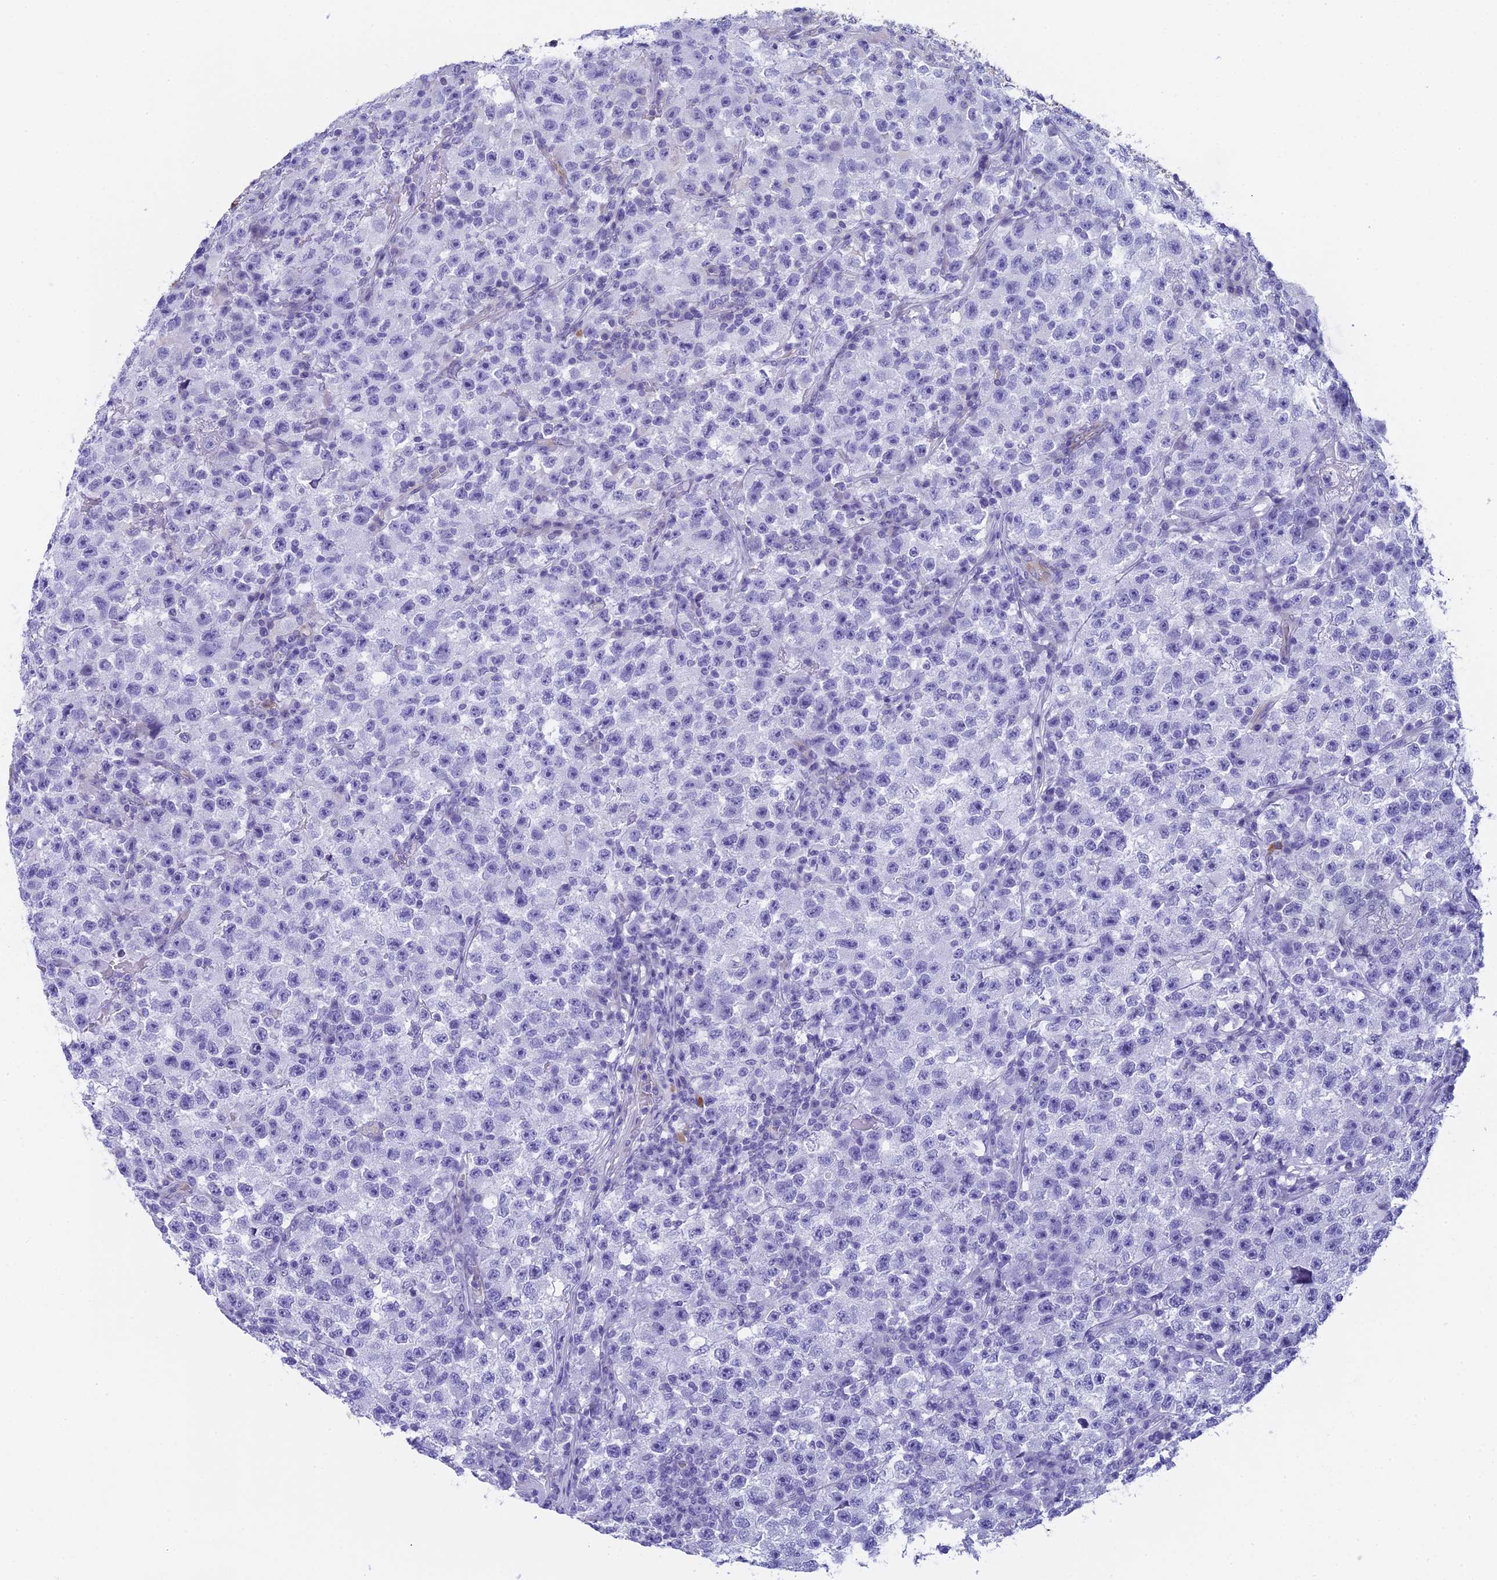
{"staining": {"intensity": "negative", "quantity": "none", "location": "none"}, "tissue": "testis cancer", "cell_type": "Tumor cells", "image_type": "cancer", "snomed": [{"axis": "morphology", "description": "Seminoma, NOS"}, {"axis": "topography", "description": "Testis"}], "caption": "DAB immunohistochemical staining of human testis cancer (seminoma) demonstrates no significant staining in tumor cells.", "gene": "TACSTD2", "patient": {"sex": "male", "age": 22}}